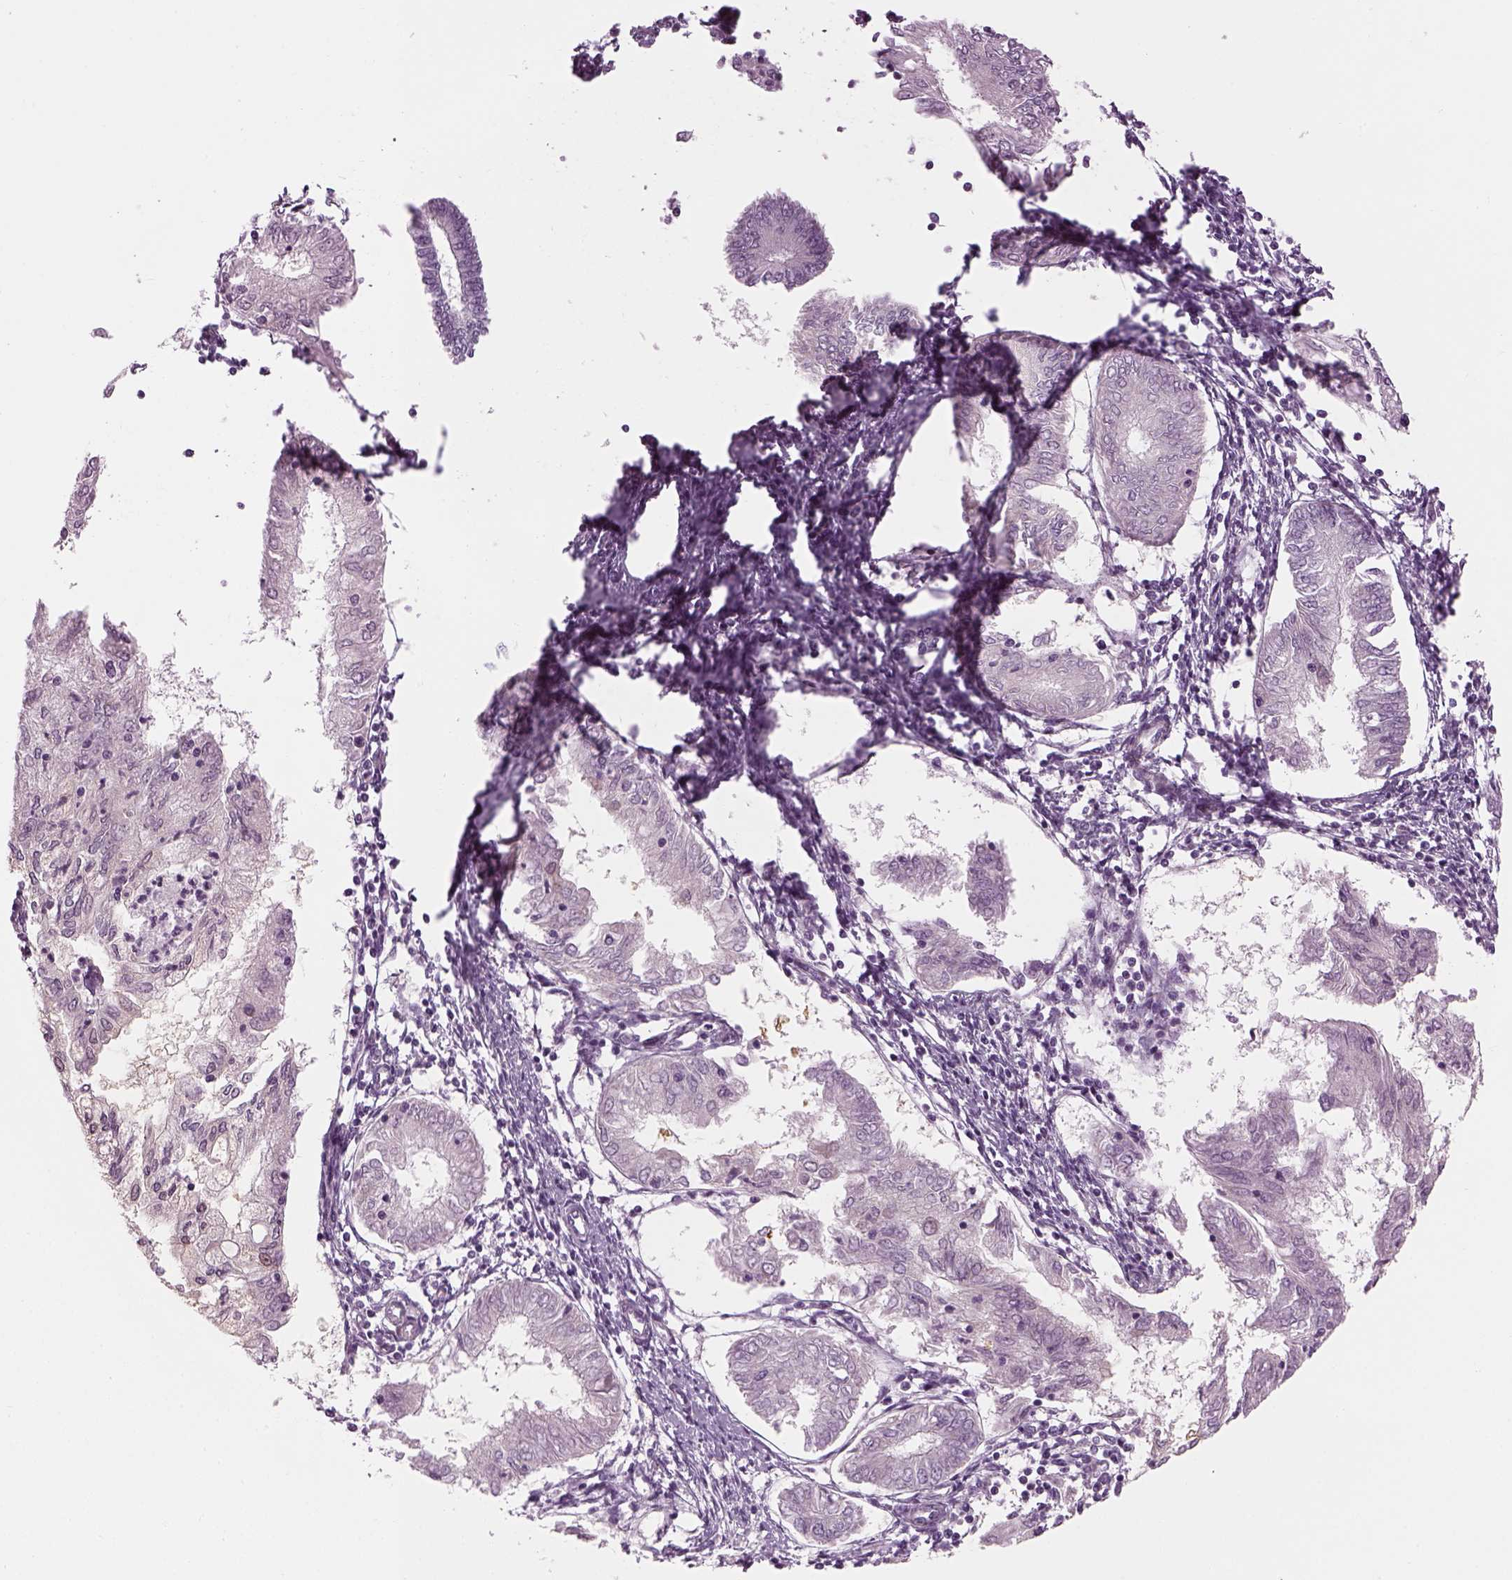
{"staining": {"intensity": "negative", "quantity": "none", "location": "none"}, "tissue": "endometrial cancer", "cell_type": "Tumor cells", "image_type": "cancer", "snomed": [{"axis": "morphology", "description": "Adenocarcinoma, NOS"}, {"axis": "topography", "description": "Endometrium"}], "caption": "Tumor cells show no significant protein staining in endometrial cancer.", "gene": "LRRIQ3", "patient": {"sex": "female", "age": 68}}